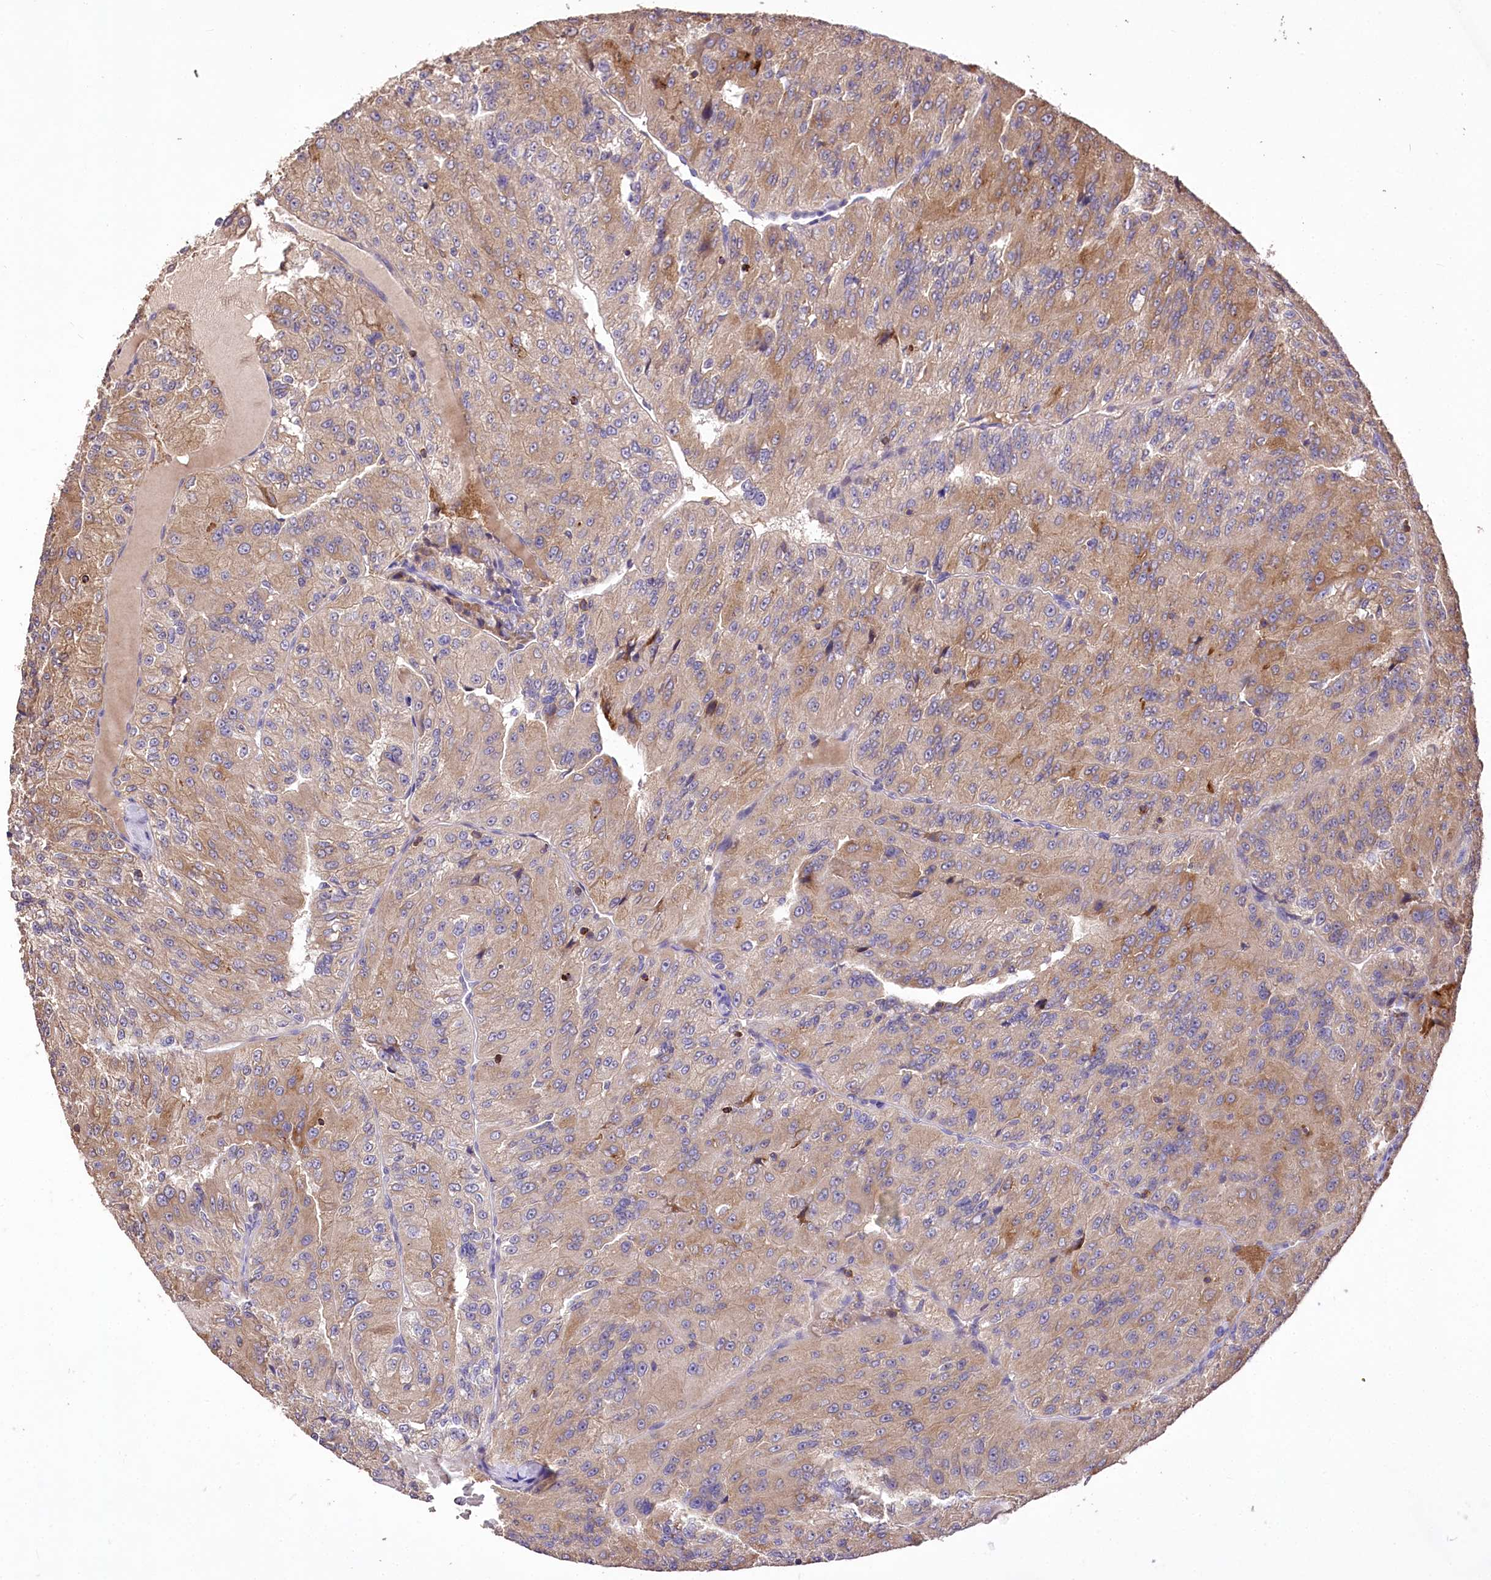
{"staining": {"intensity": "moderate", "quantity": "25%-75%", "location": "cytoplasmic/membranous"}, "tissue": "renal cancer", "cell_type": "Tumor cells", "image_type": "cancer", "snomed": [{"axis": "morphology", "description": "Adenocarcinoma, NOS"}, {"axis": "topography", "description": "Kidney"}], "caption": "Renal cancer tissue reveals moderate cytoplasmic/membranous expression in approximately 25%-75% of tumor cells Using DAB (brown) and hematoxylin (blue) stains, captured at high magnification using brightfield microscopy.", "gene": "SERGEF", "patient": {"sex": "female", "age": 63}}